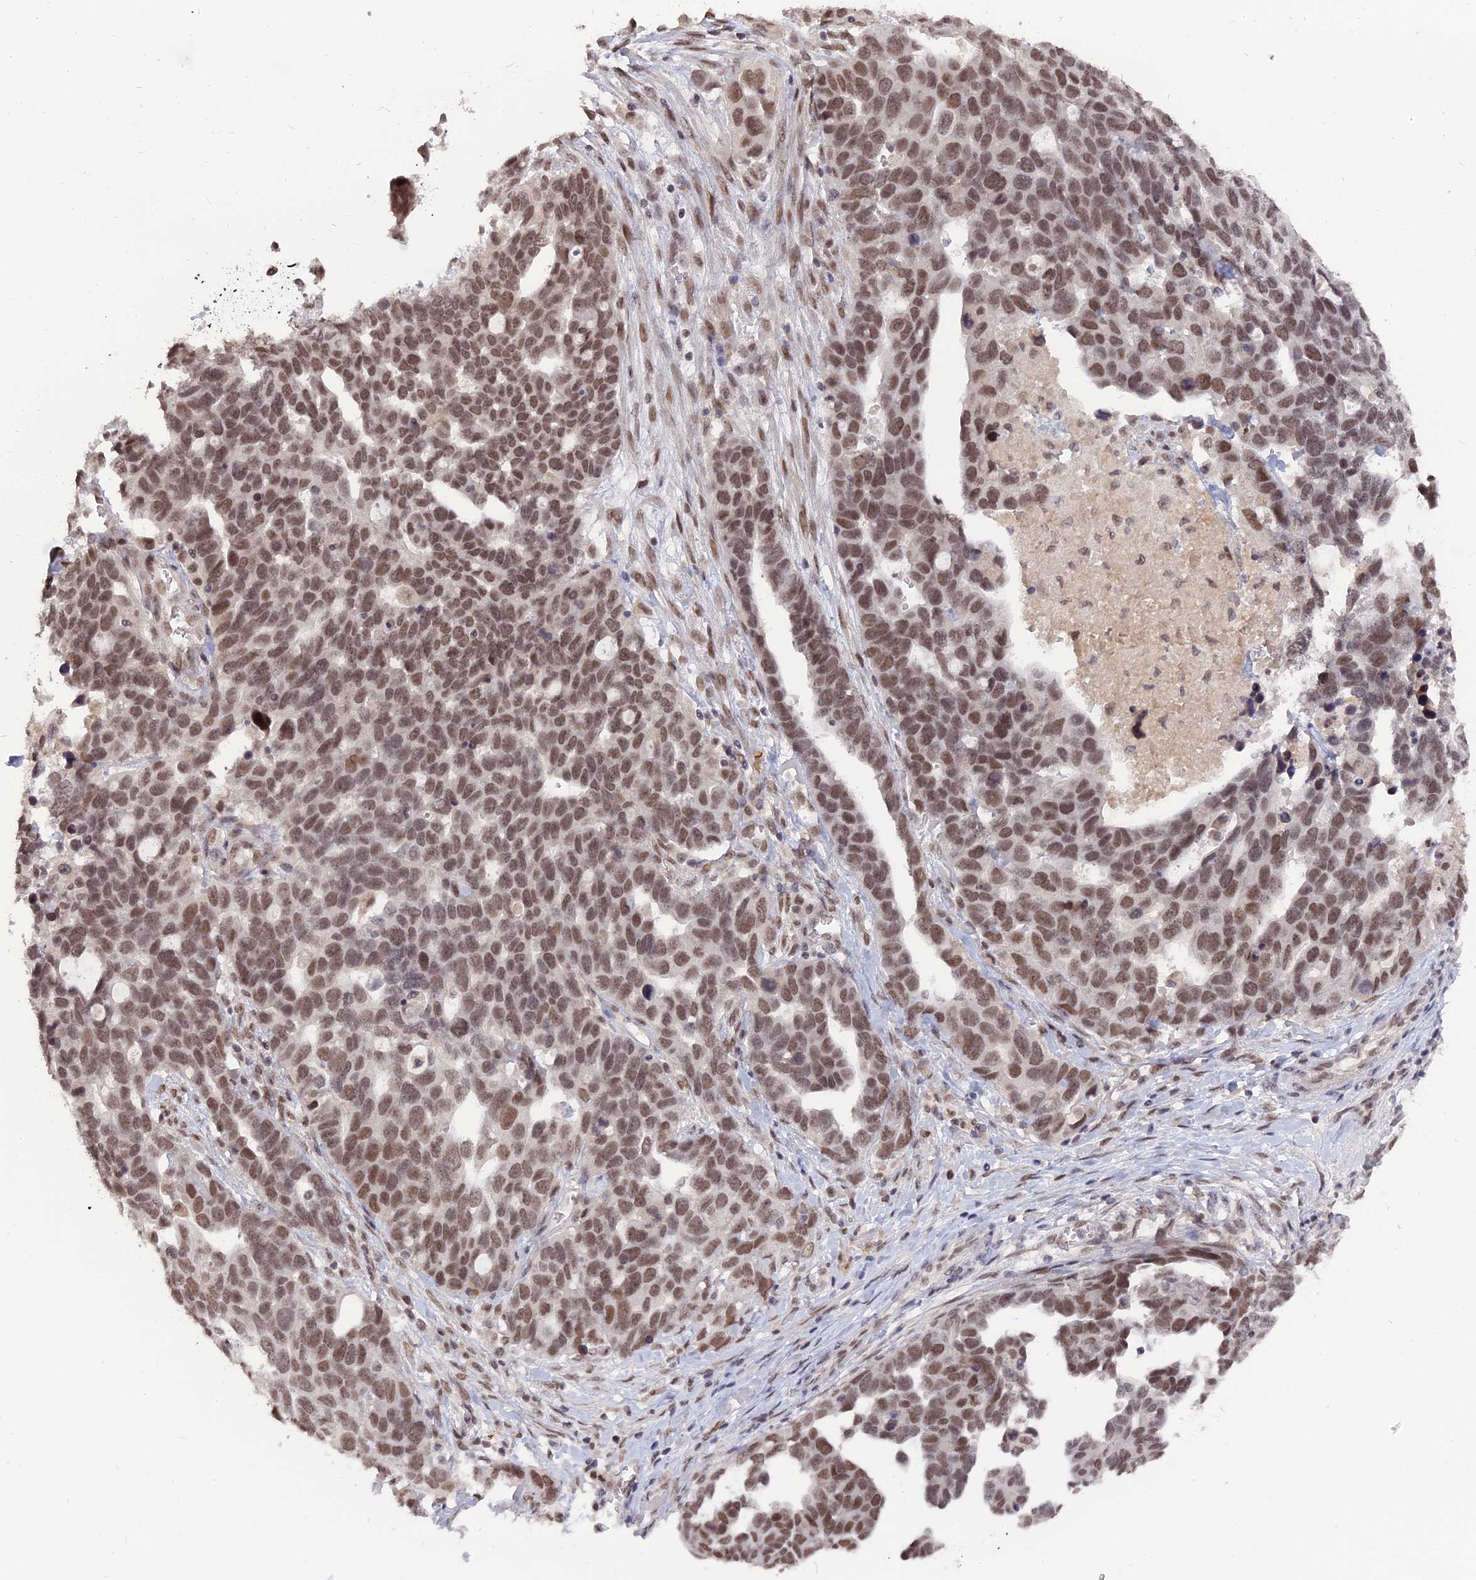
{"staining": {"intensity": "moderate", "quantity": ">75%", "location": "nuclear"}, "tissue": "ovarian cancer", "cell_type": "Tumor cells", "image_type": "cancer", "snomed": [{"axis": "morphology", "description": "Cystadenocarcinoma, serous, NOS"}, {"axis": "topography", "description": "Ovary"}], "caption": "IHC (DAB (3,3'-diaminobenzidine)) staining of ovarian cancer displays moderate nuclear protein staining in approximately >75% of tumor cells.", "gene": "NR1H3", "patient": {"sex": "female", "age": 54}}